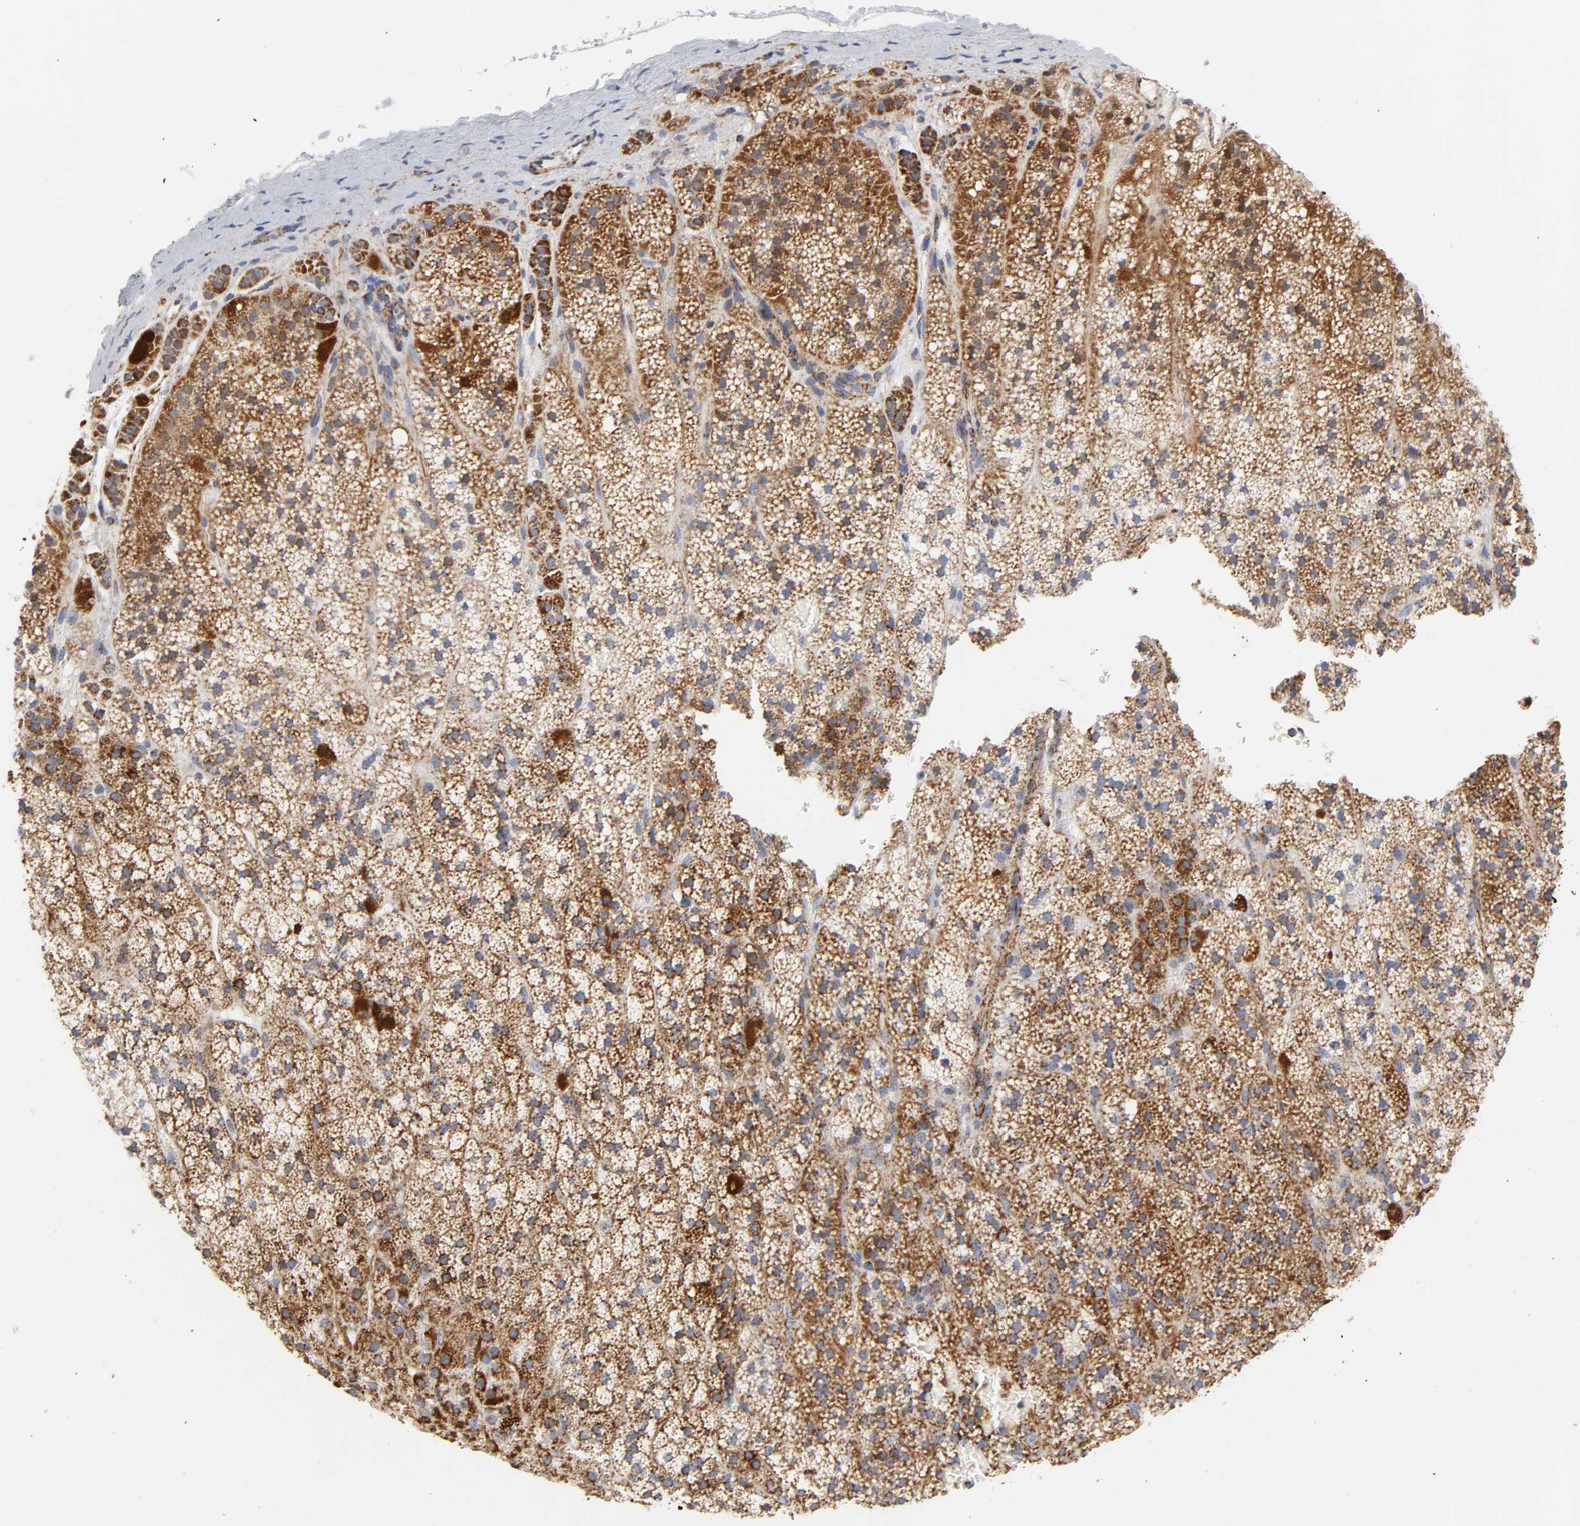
{"staining": {"intensity": "strong", "quantity": ">75%", "location": "cytoplasmic/membranous"}, "tissue": "adrenal gland", "cell_type": "Glandular cells", "image_type": "normal", "snomed": [{"axis": "morphology", "description": "Normal tissue, NOS"}, {"axis": "topography", "description": "Adrenal gland"}], "caption": "A high-resolution photomicrograph shows immunohistochemistry (IHC) staining of benign adrenal gland, which exhibits strong cytoplasmic/membranous expression in approximately >75% of glandular cells. The staining was performed using DAB (3,3'-diaminobenzidine) to visualize the protein expression in brown, while the nuclei were stained in blue with hematoxylin (Magnification: 20x).", "gene": "CYCS", "patient": {"sex": "male", "age": 35}}